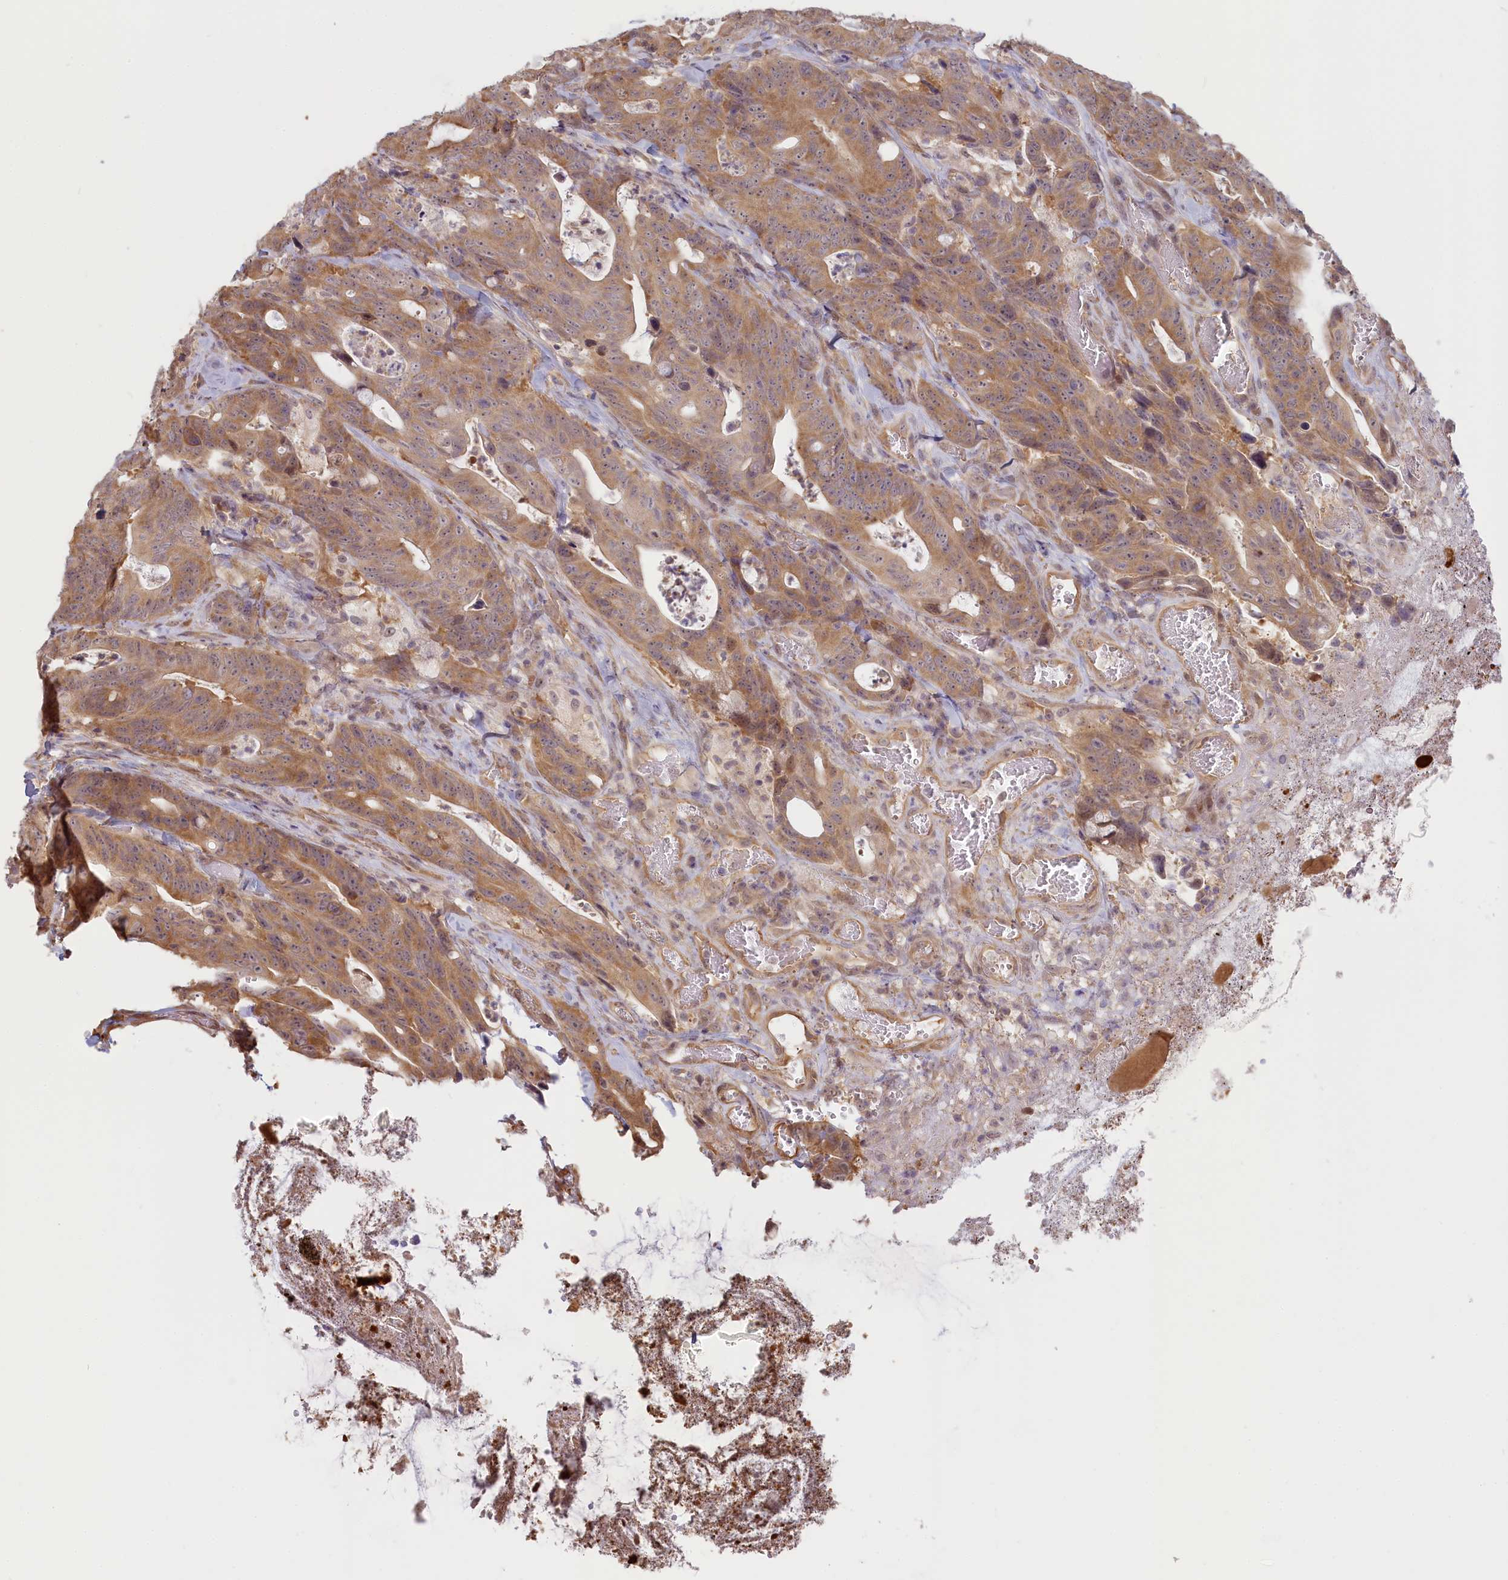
{"staining": {"intensity": "moderate", "quantity": ">75%", "location": "cytoplasmic/membranous"}, "tissue": "colorectal cancer", "cell_type": "Tumor cells", "image_type": "cancer", "snomed": [{"axis": "morphology", "description": "Adenocarcinoma, NOS"}, {"axis": "topography", "description": "Colon"}], "caption": "A brown stain labels moderate cytoplasmic/membranous expression of a protein in human adenocarcinoma (colorectal) tumor cells.", "gene": "C19orf44", "patient": {"sex": "female", "age": 82}}